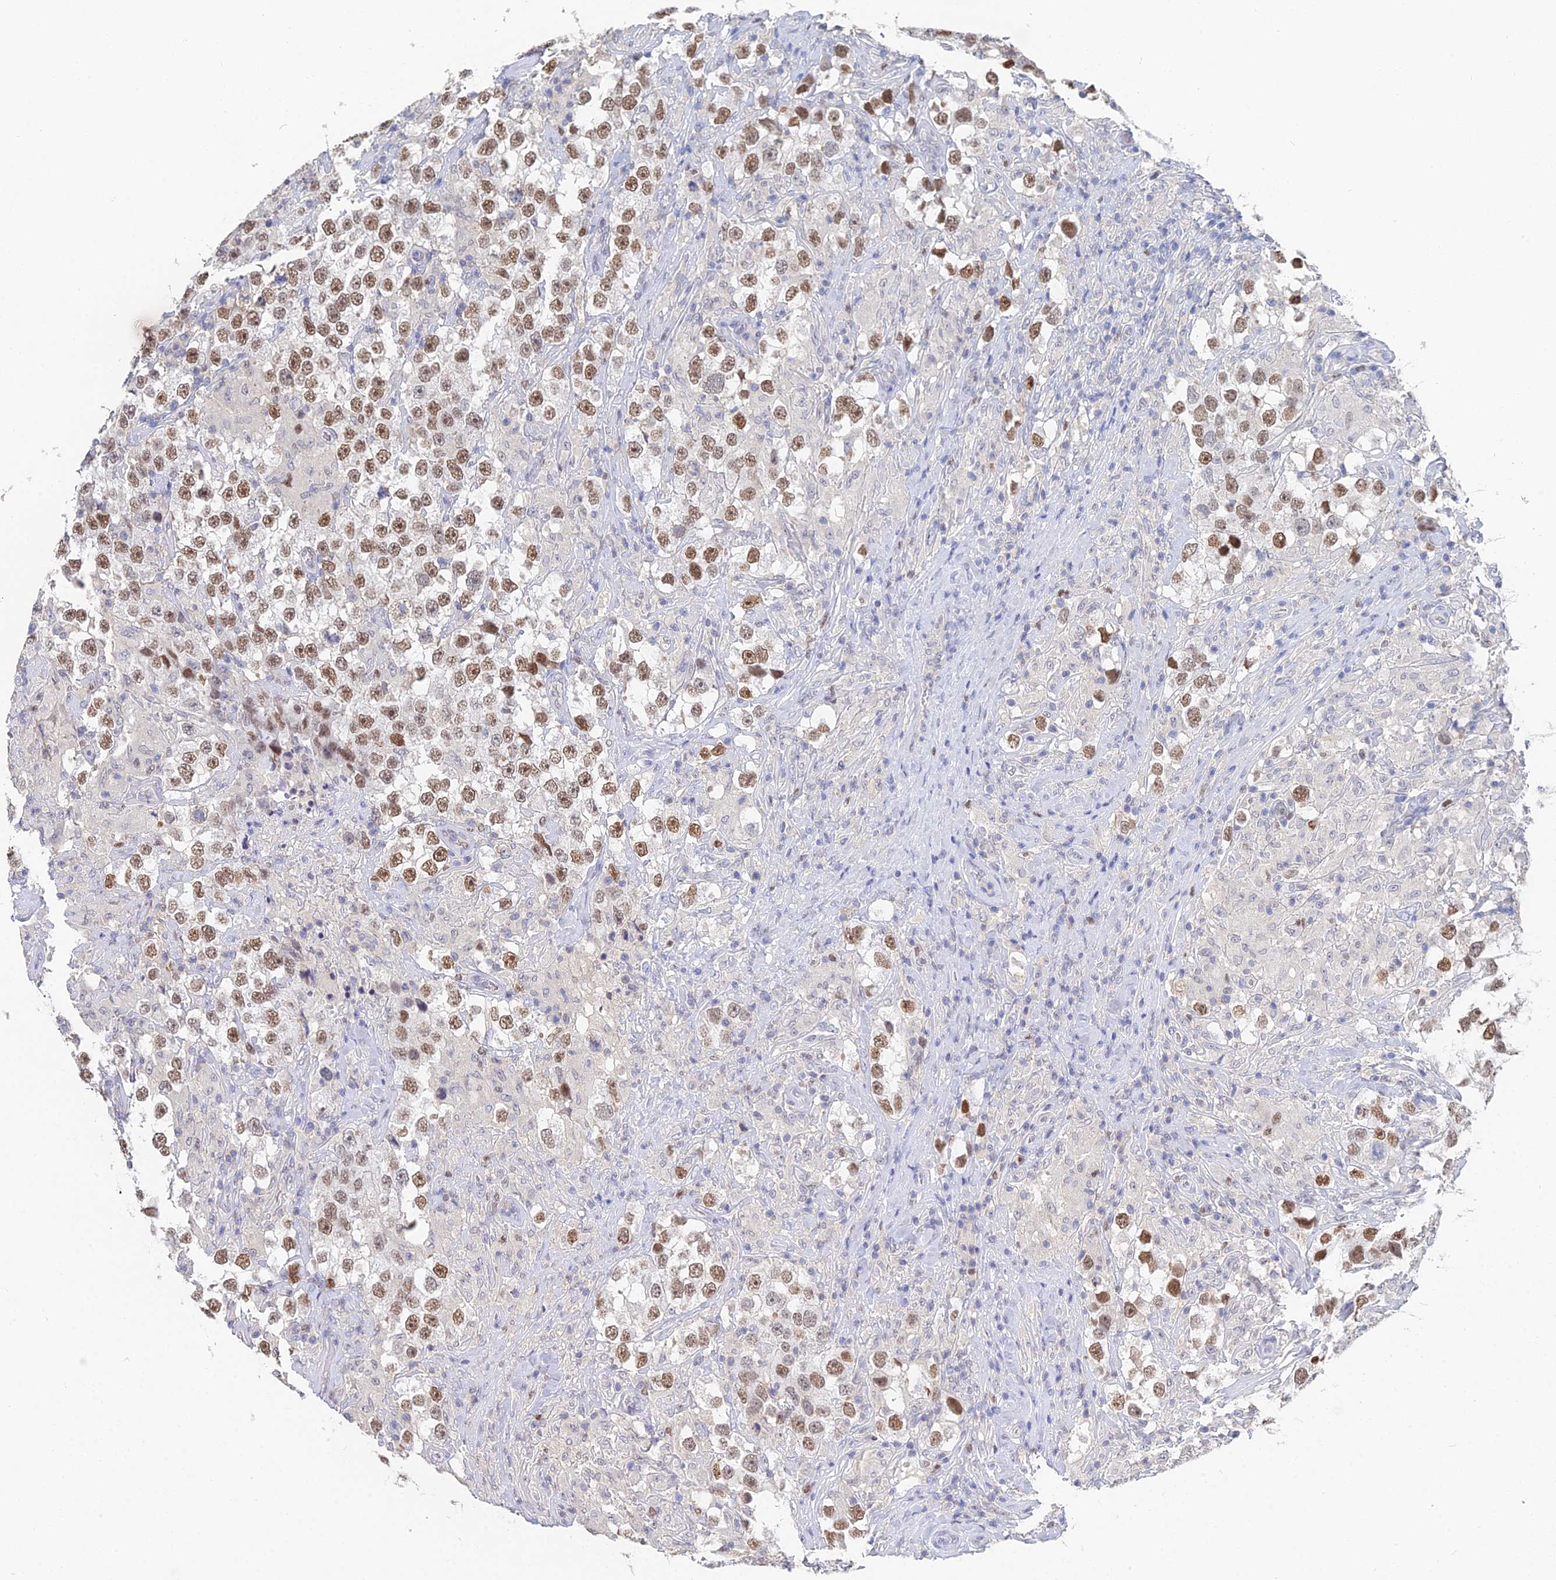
{"staining": {"intensity": "moderate", "quantity": ">75%", "location": "nuclear"}, "tissue": "testis cancer", "cell_type": "Tumor cells", "image_type": "cancer", "snomed": [{"axis": "morphology", "description": "Seminoma, NOS"}, {"axis": "topography", "description": "Testis"}], "caption": "Human seminoma (testis) stained with a protein marker exhibits moderate staining in tumor cells.", "gene": "MCM2", "patient": {"sex": "male", "age": 46}}